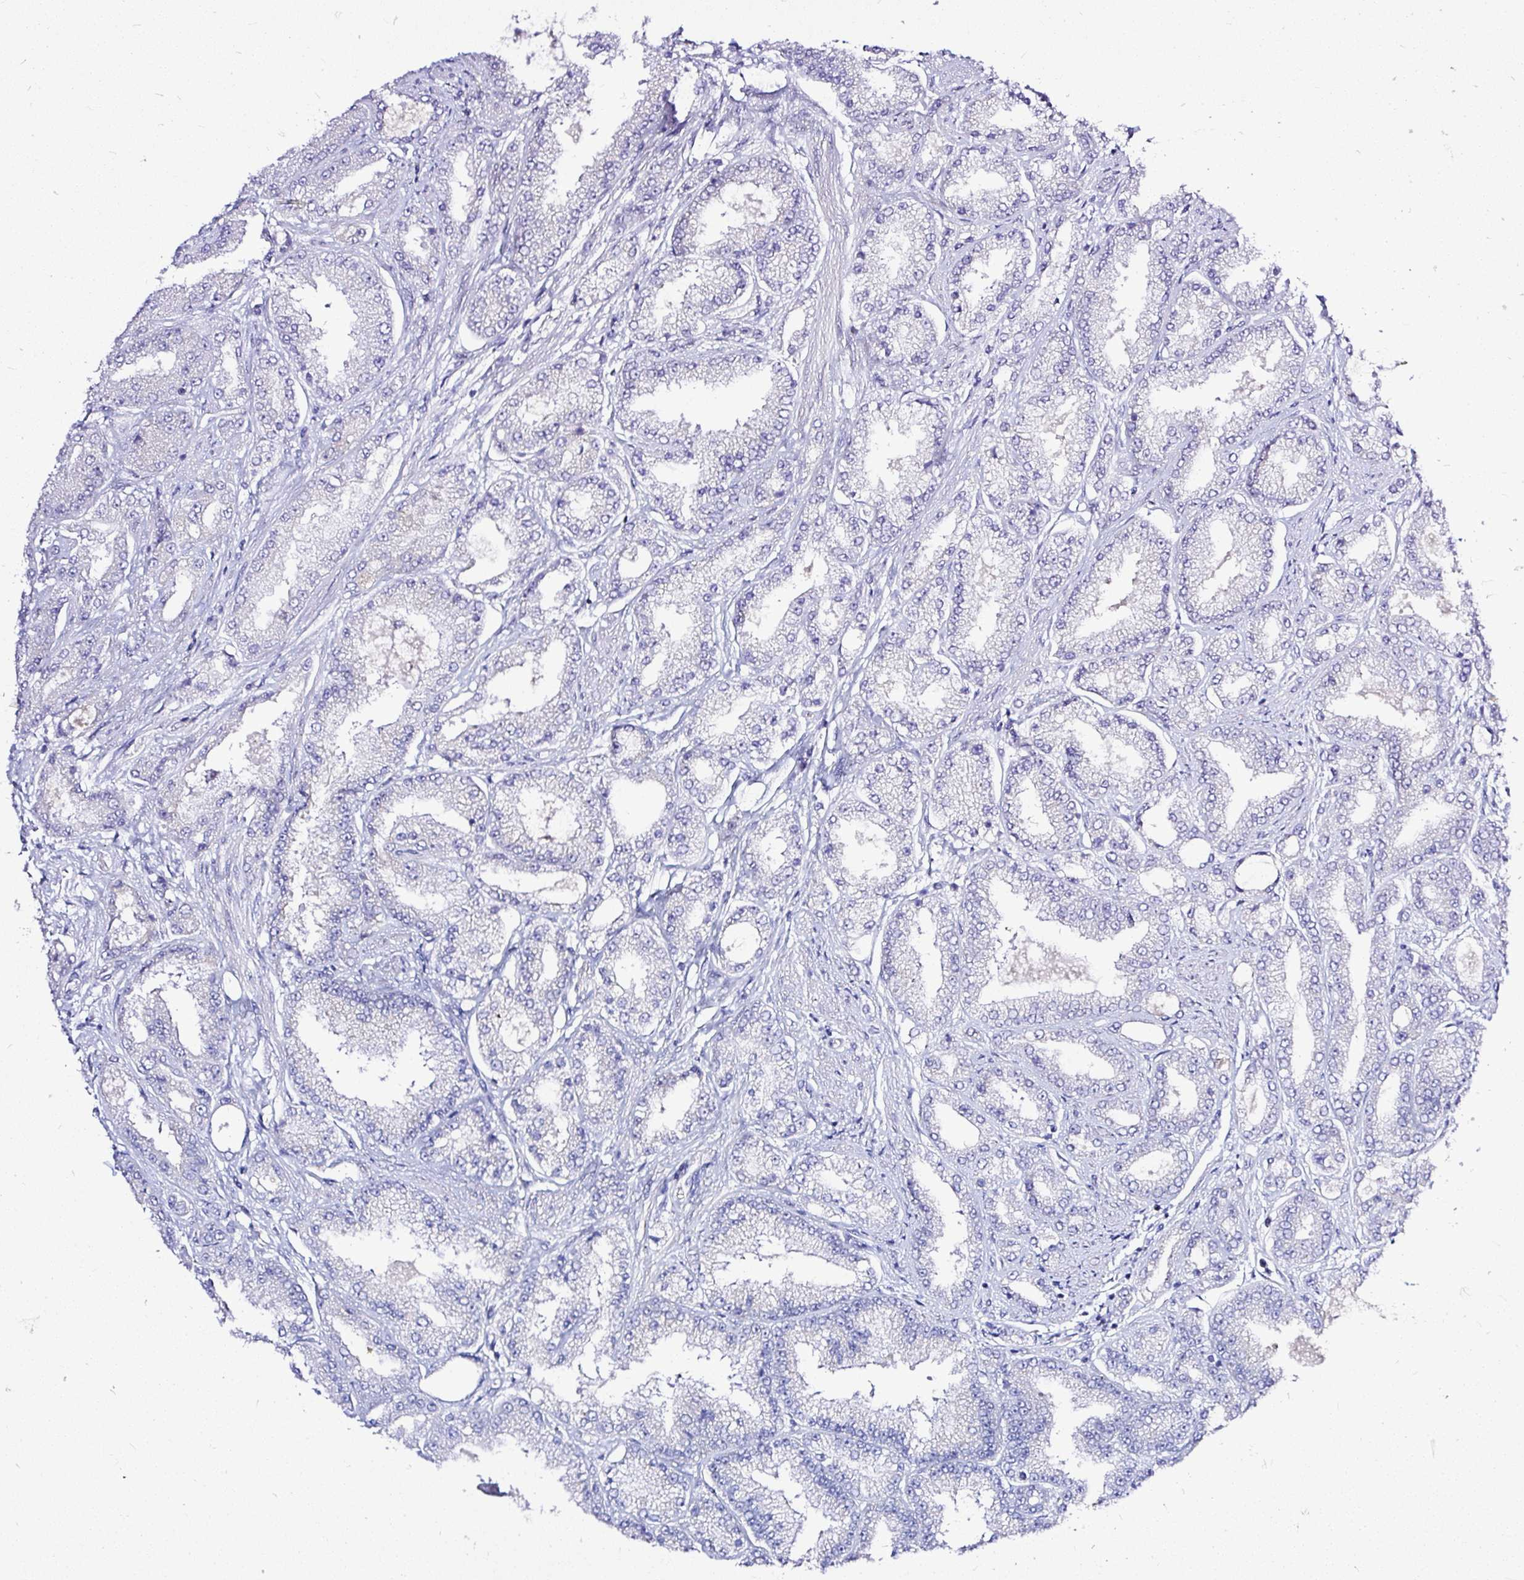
{"staining": {"intensity": "negative", "quantity": "none", "location": "none"}, "tissue": "prostate cancer", "cell_type": "Tumor cells", "image_type": "cancer", "snomed": [{"axis": "morphology", "description": "Adenocarcinoma, High grade"}, {"axis": "topography", "description": "Prostate"}], "caption": "Immunohistochemistry (IHC) histopathology image of human high-grade adenocarcinoma (prostate) stained for a protein (brown), which demonstrates no staining in tumor cells.", "gene": "AMFR", "patient": {"sex": "male", "age": 69}}